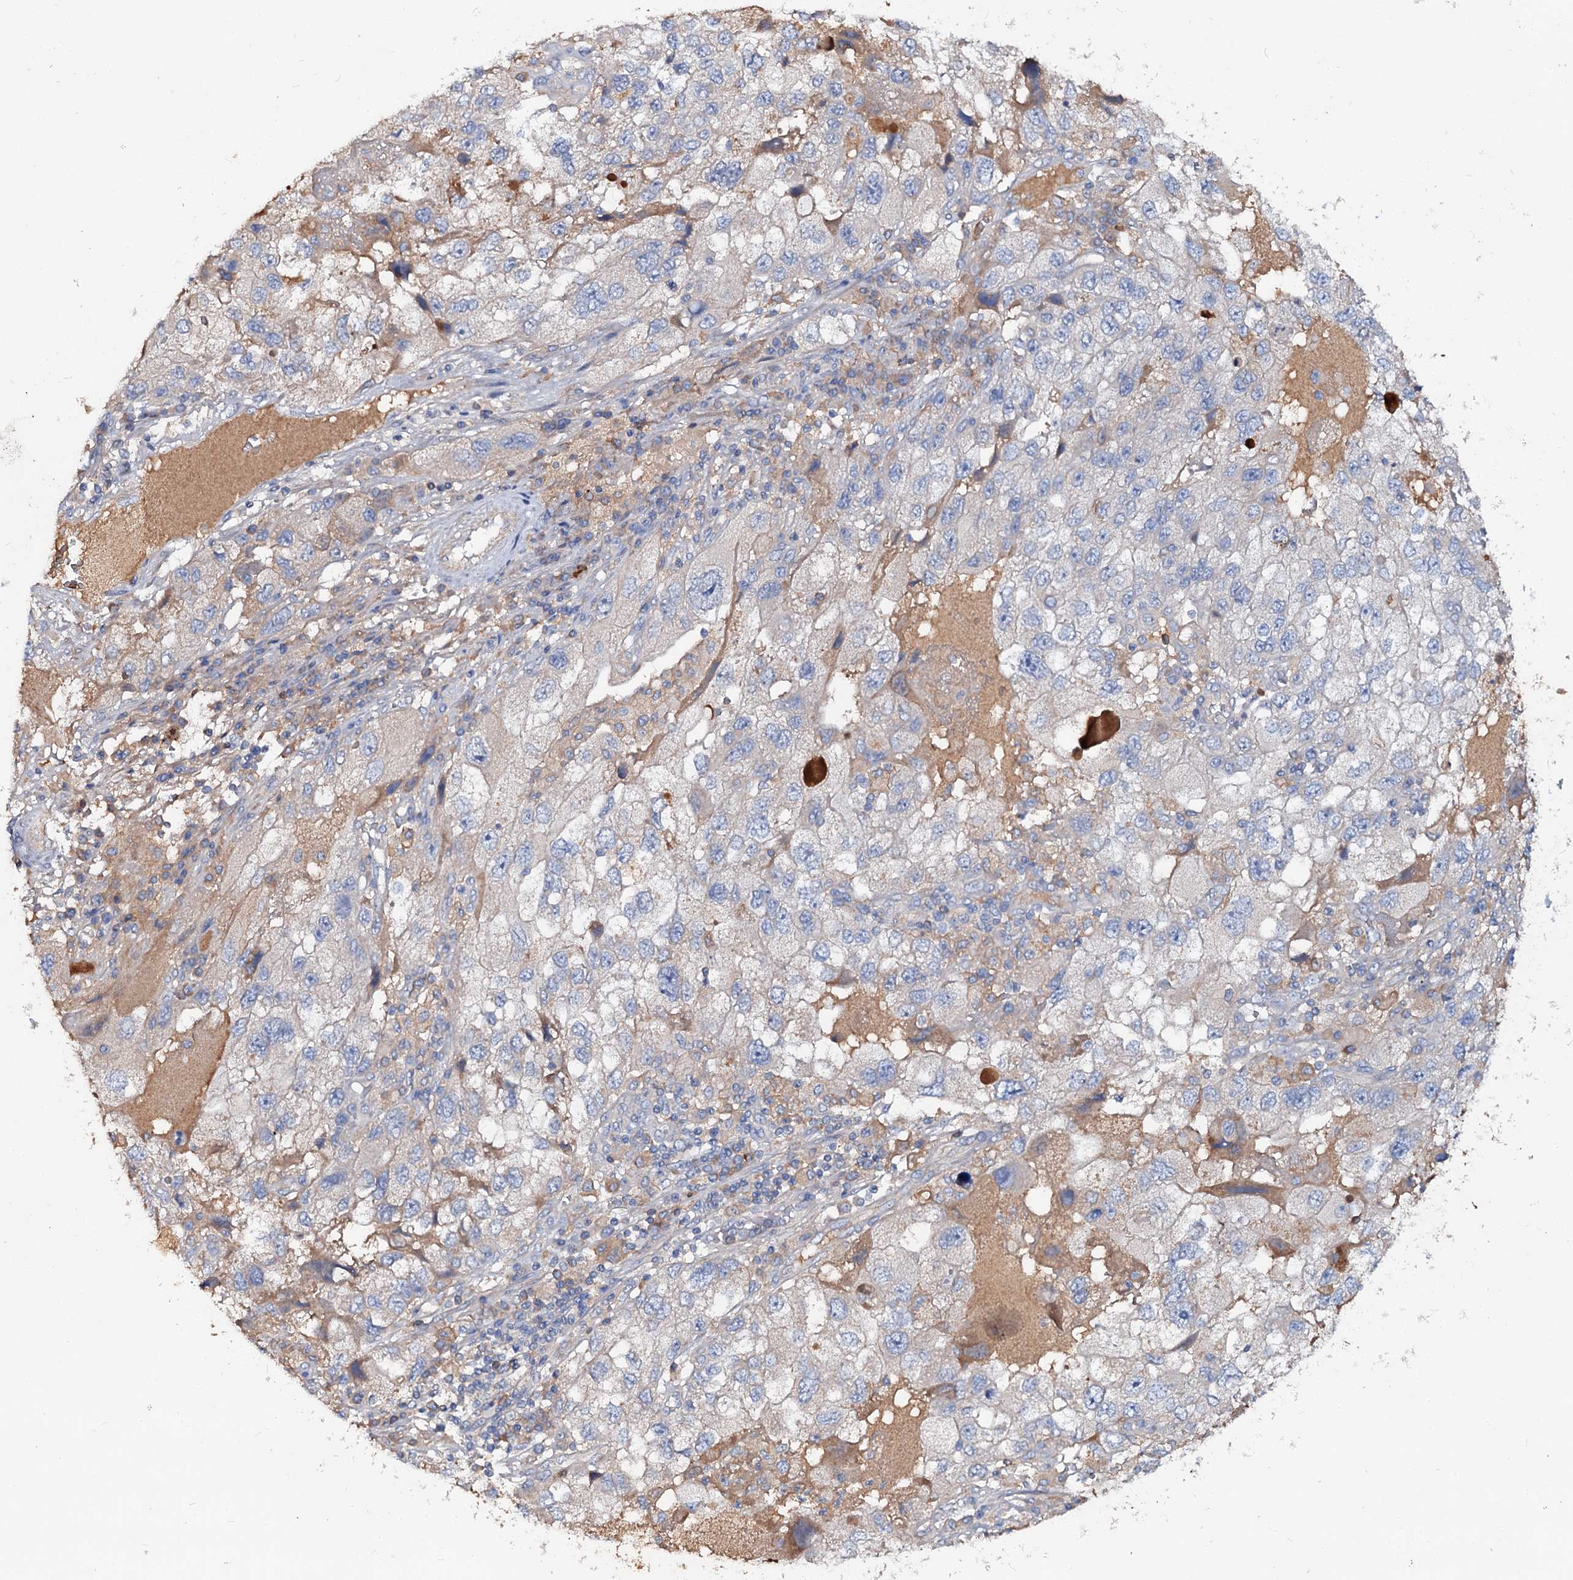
{"staining": {"intensity": "weak", "quantity": "<25%", "location": "cytoplasmic/membranous"}, "tissue": "endometrial cancer", "cell_type": "Tumor cells", "image_type": "cancer", "snomed": [{"axis": "morphology", "description": "Adenocarcinoma, NOS"}, {"axis": "topography", "description": "Endometrium"}], "caption": "Immunohistochemistry (IHC) of endometrial cancer (adenocarcinoma) shows no staining in tumor cells. (DAB IHC, high magnification).", "gene": "ACY3", "patient": {"sex": "female", "age": 49}}